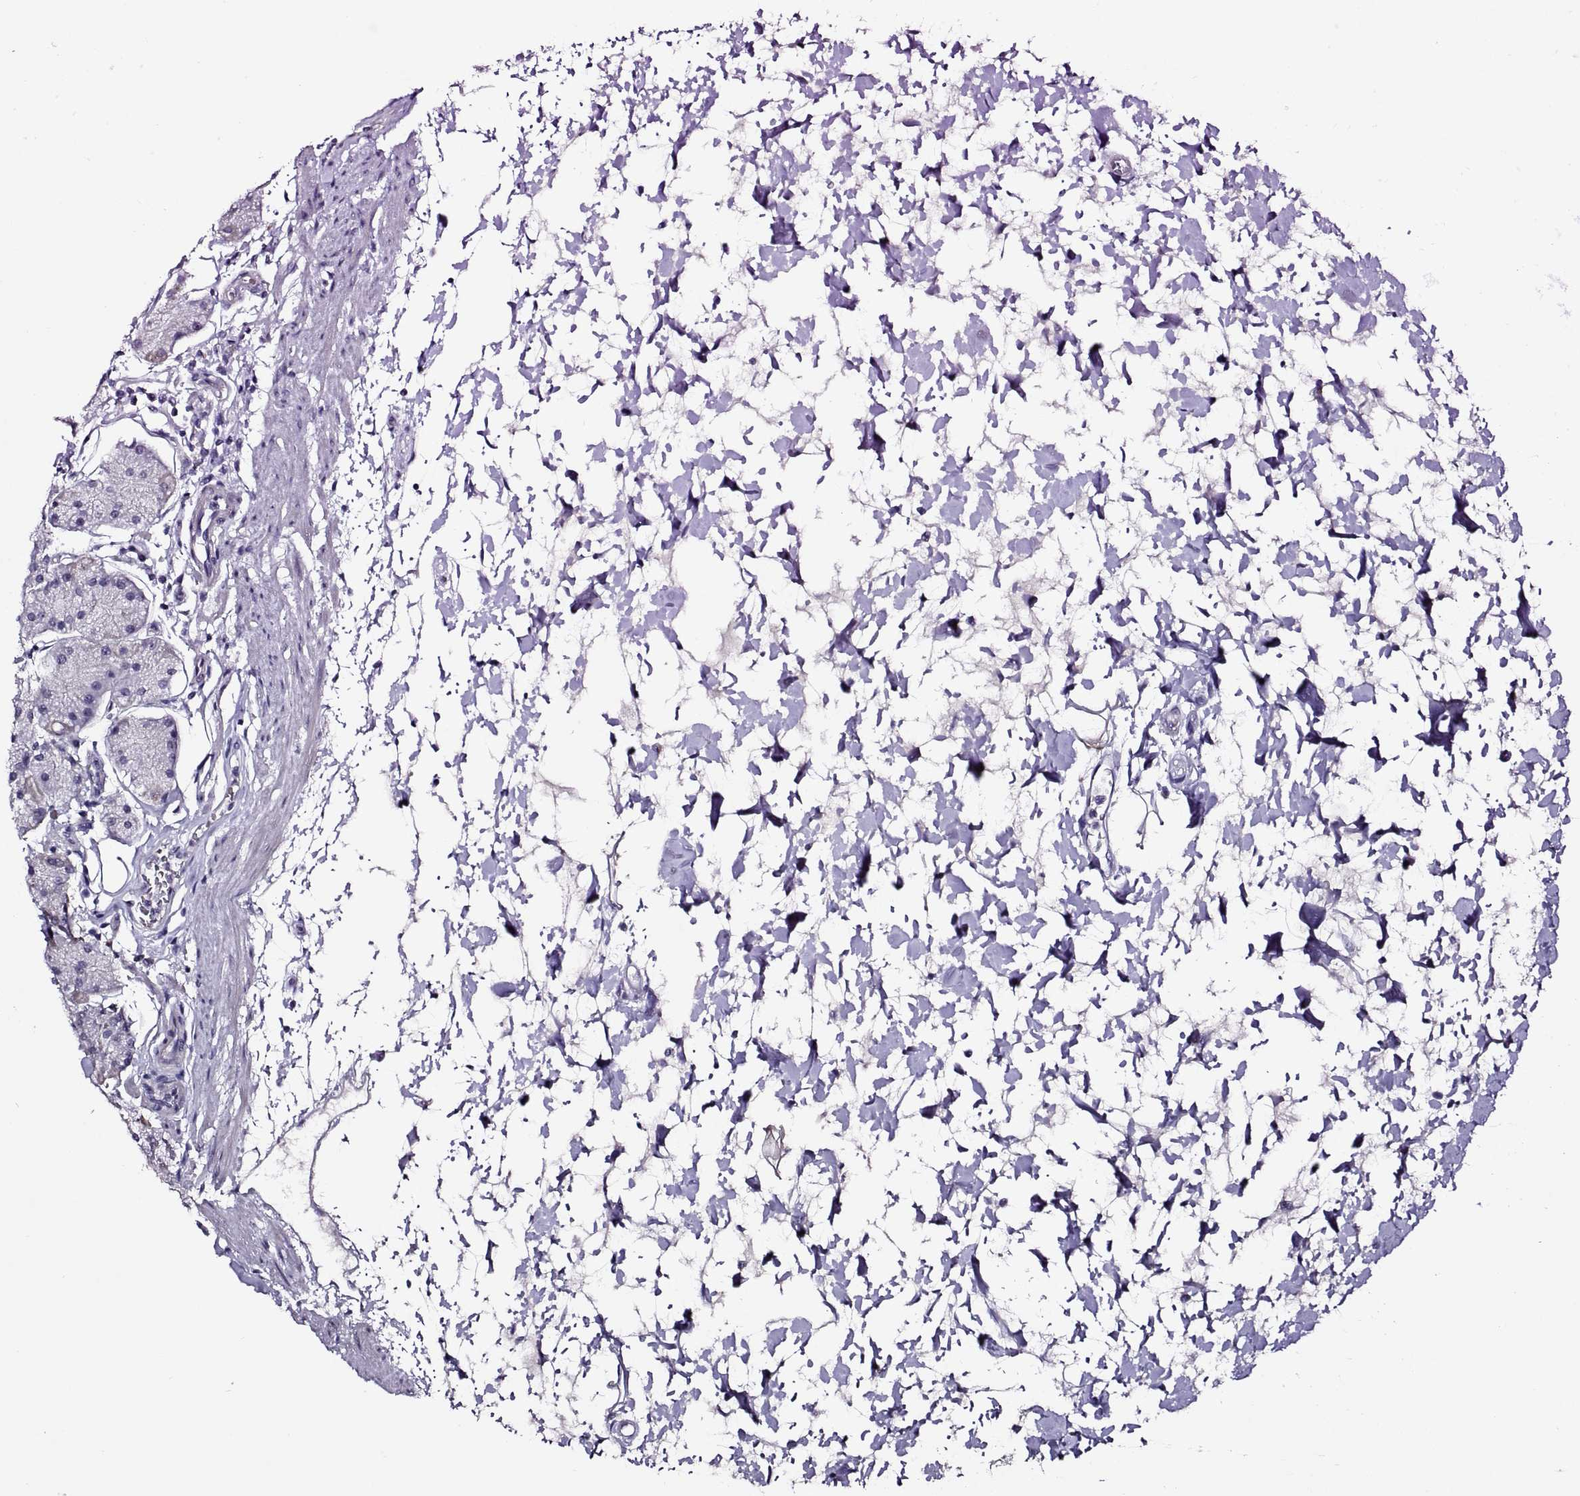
{"staining": {"intensity": "negative", "quantity": "none", "location": "none"}, "tissue": "stomach", "cell_type": "Glandular cells", "image_type": "normal", "snomed": [{"axis": "morphology", "description": "Normal tissue, NOS"}, {"axis": "topography", "description": "Stomach"}], "caption": "DAB immunohistochemical staining of benign human stomach demonstrates no significant staining in glandular cells.", "gene": "VSX2", "patient": {"sex": "male", "age": 54}}